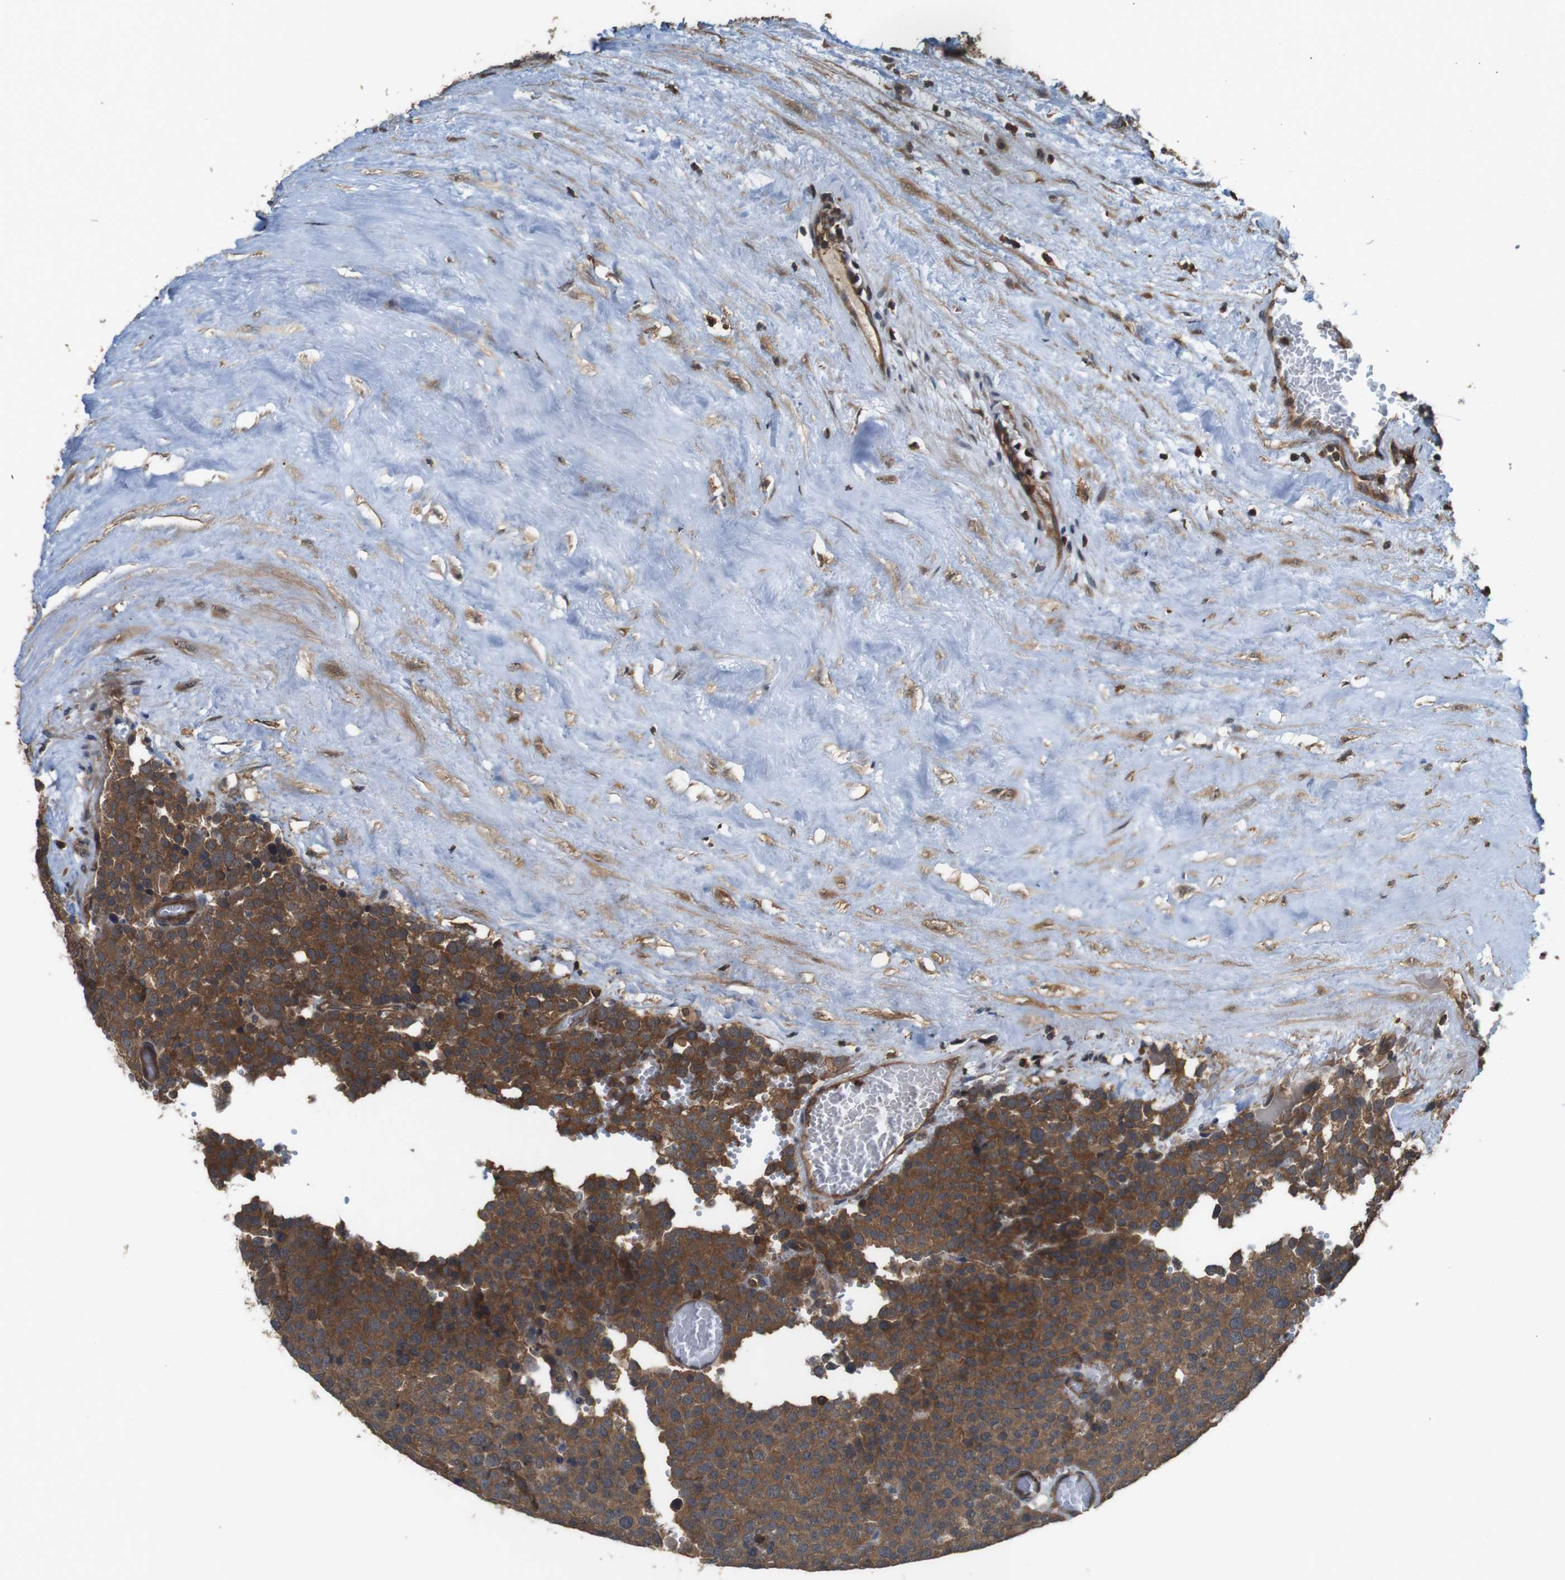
{"staining": {"intensity": "moderate", "quantity": ">75%", "location": "cytoplasmic/membranous"}, "tissue": "testis cancer", "cell_type": "Tumor cells", "image_type": "cancer", "snomed": [{"axis": "morphology", "description": "Normal tissue, NOS"}, {"axis": "morphology", "description": "Seminoma, NOS"}, {"axis": "topography", "description": "Testis"}], "caption": "Testis cancer was stained to show a protein in brown. There is medium levels of moderate cytoplasmic/membranous positivity in approximately >75% of tumor cells. (DAB IHC, brown staining for protein, blue staining for nuclei).", "gene": "BAG4", "patient": {"sex": "male", "age": 71}}